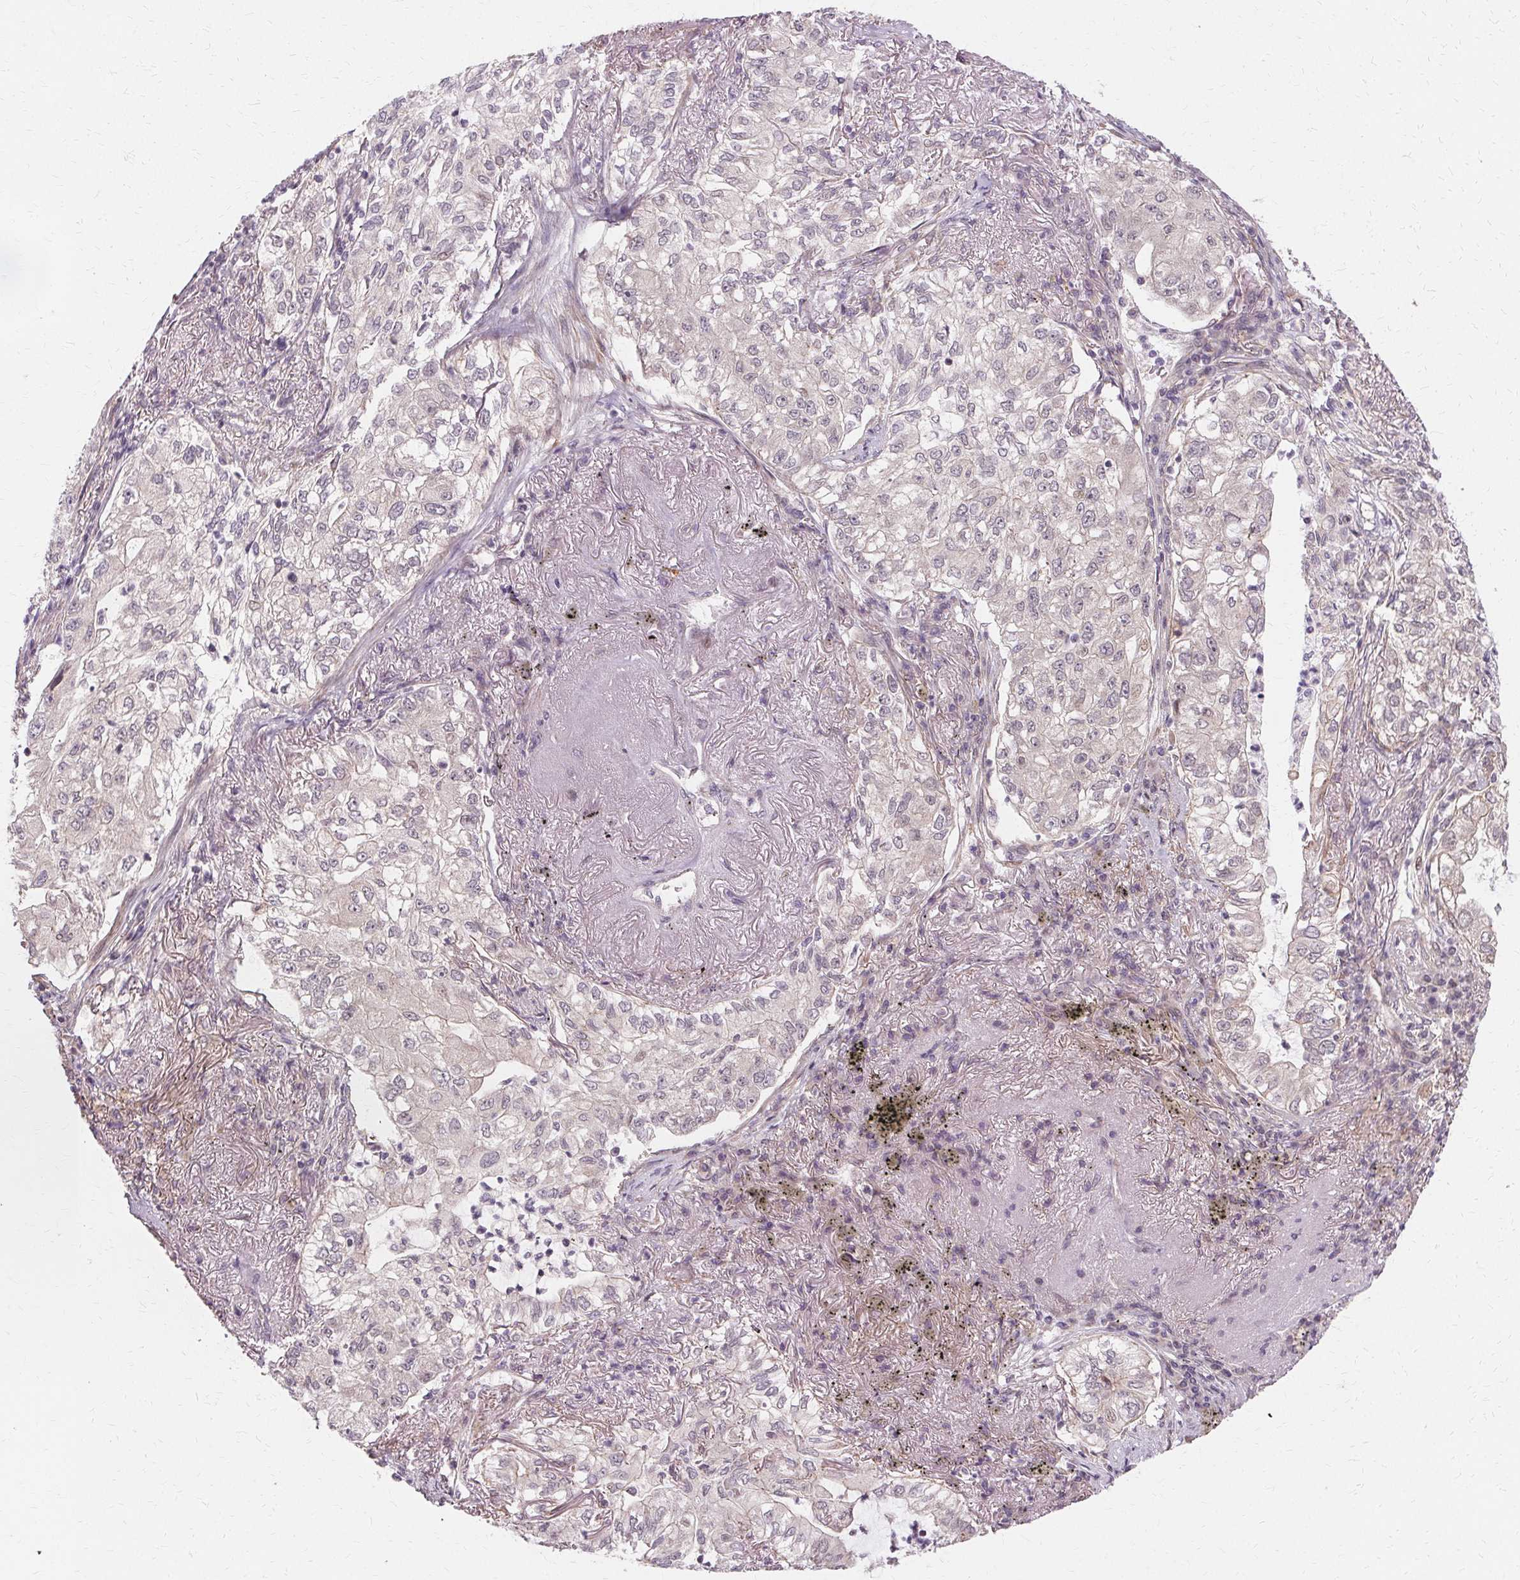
{"staining": {"intensity": "negative", "quantity": "none", "location": "none"}, "tissue": "lung cancer", "cell_type": "Tumor cells", "image_type": "cancer", "snomed": [{"axis": "morphology", "description": "Adenocarcinoma, NOS"}, {"axis": "topography", "description": "Lung"}], "caption": "This is a photomicrograph of IHC staining of lung cancer (adenocarcinoma), which shows no positivity in tumor cells. The staining was performed using DAB to visualize the protein expression in brown, while the nuclei were stained in blue with hematoxylin (Magnification: 20x).", "gene": "USP8", "patient": {"sex": "female", "age": 73}}